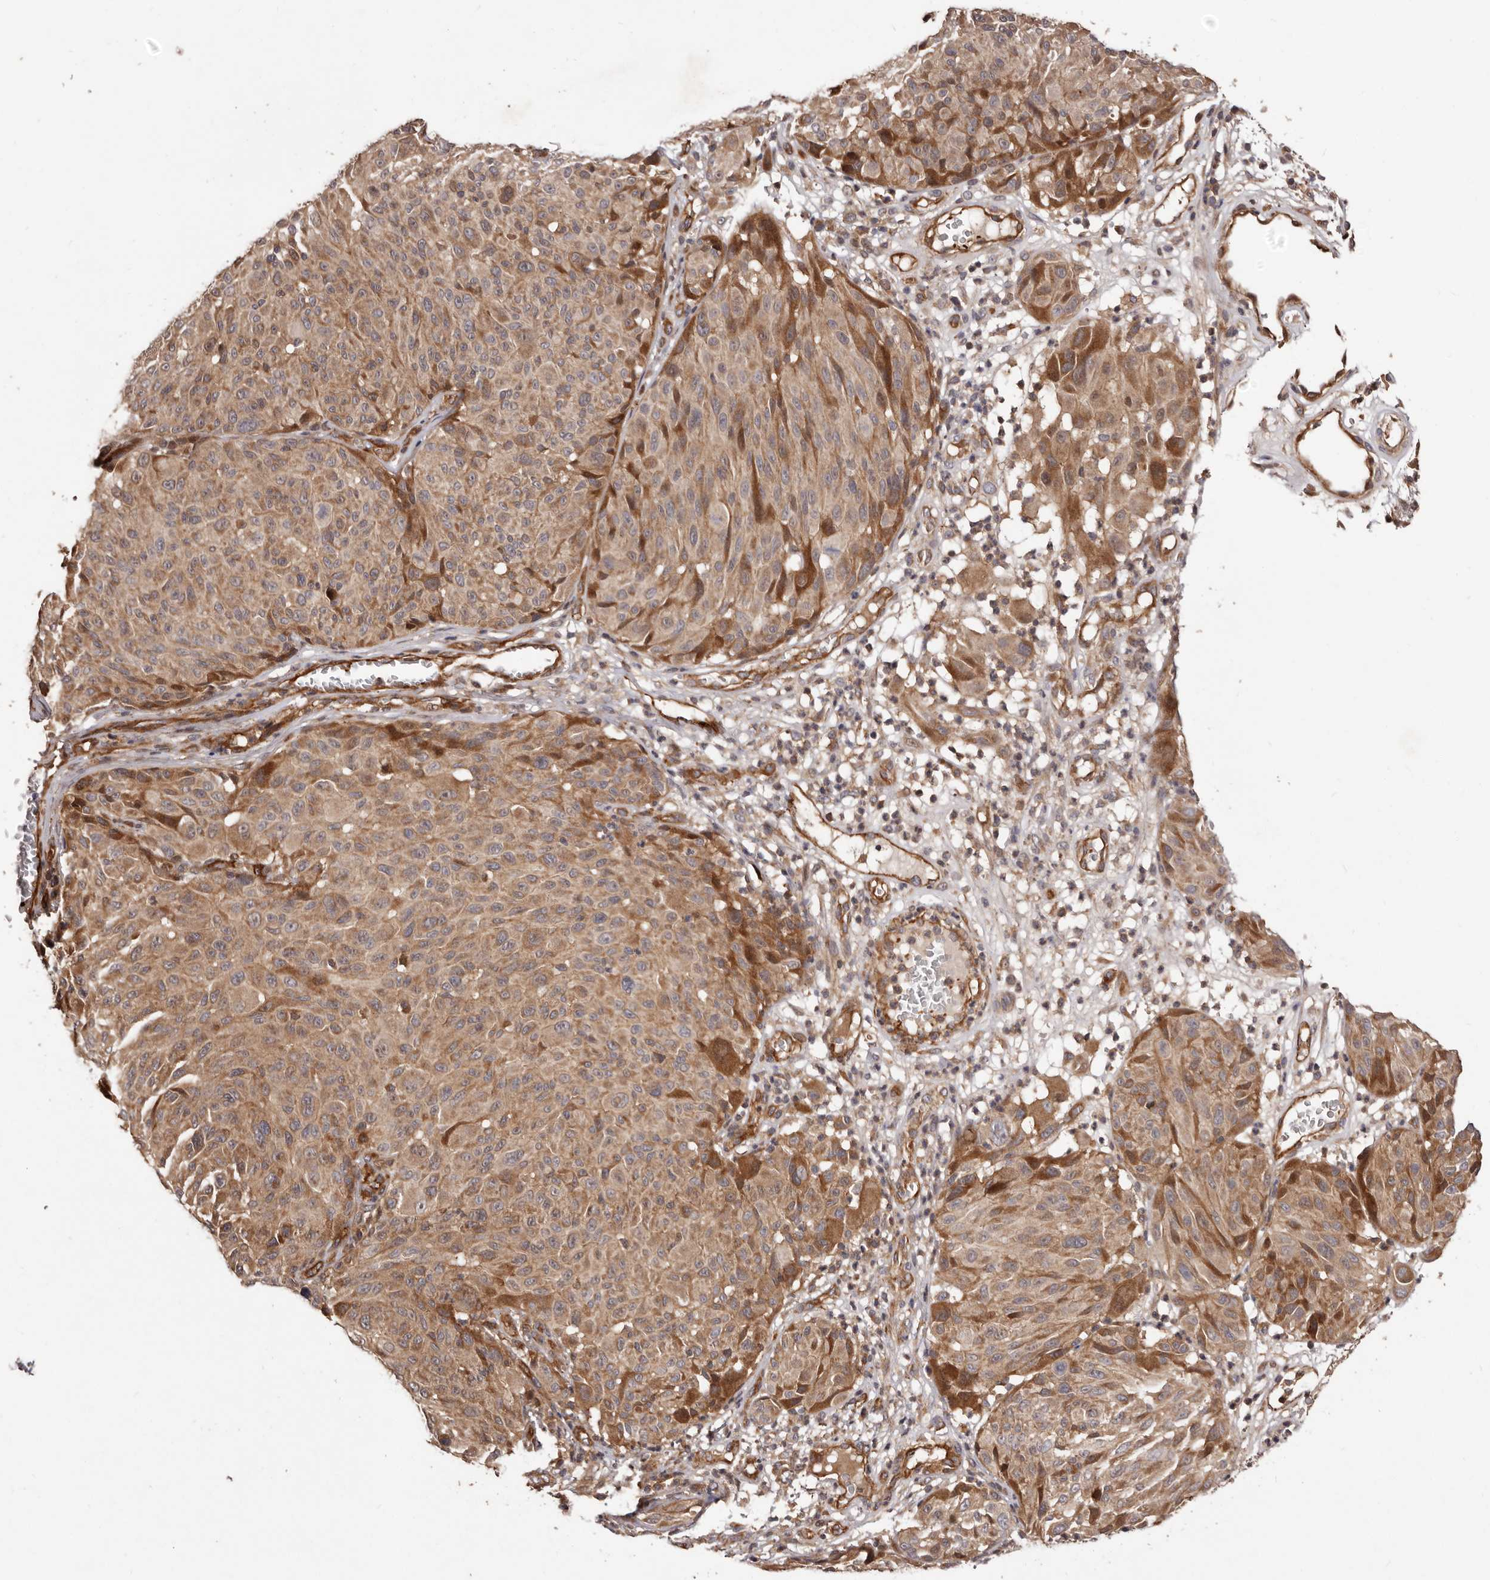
{"staining": {"intensity": "moderate", "quantity": ">75%", "location": "cytoplasmic/membranous"}, "tissue": "melanoma", "cell_type": "Tumor cells", "image_type": "cancer", "snomed": [{"axis": "morphology", "description": "Malignant melanoma, NOS"}, {"axis": "topography", "description": "Skin"}], "caption": "Immunohistochemistry (IHC) of human melanoma displays medium levels of moderate cytoplasmic/membranous positivity in approximately >75% of tumor cells.", "gene": "GTPBP1", "patient": {"sex": "male", "age": 83}}